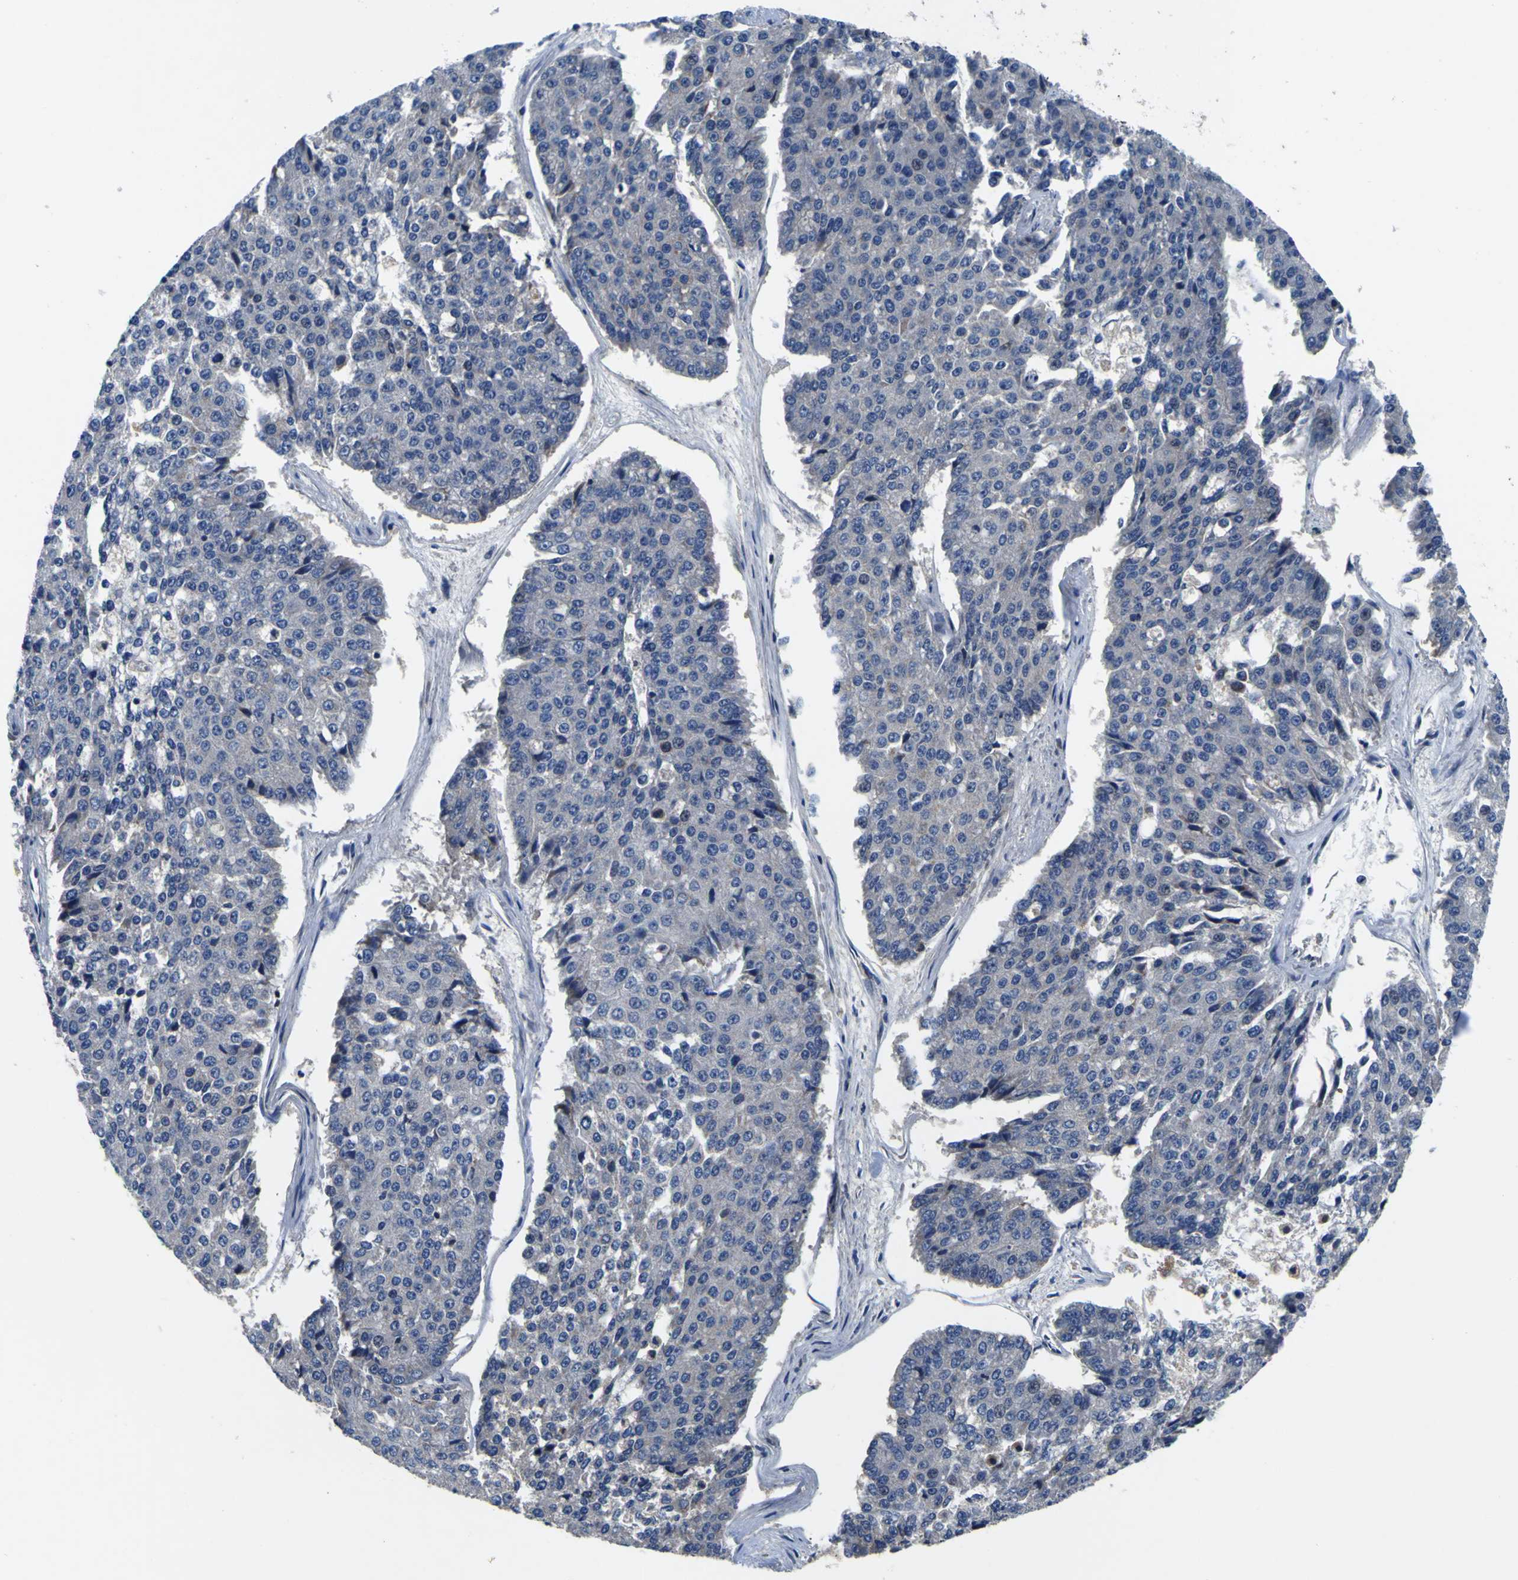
{"staining": {"intensity": "negative", "quantity": "none", "location": "none"}, "tissue": "pancreatic cancer", "cell_type": "Tumor cells", "image_type": "cancer", "snomed": [{"axis": "morphology", "description": "Adenocarcinoma, NOS"}, {"axis": "topography", "description": "Pancreas"}], "caption": "Adenocarcinoma (pancreatic) stained for a protein using immunohistochemistry reveals no expression tumor cells.", "gene": "EPHB4", "patient": {"sex": "male", "age": 50}}